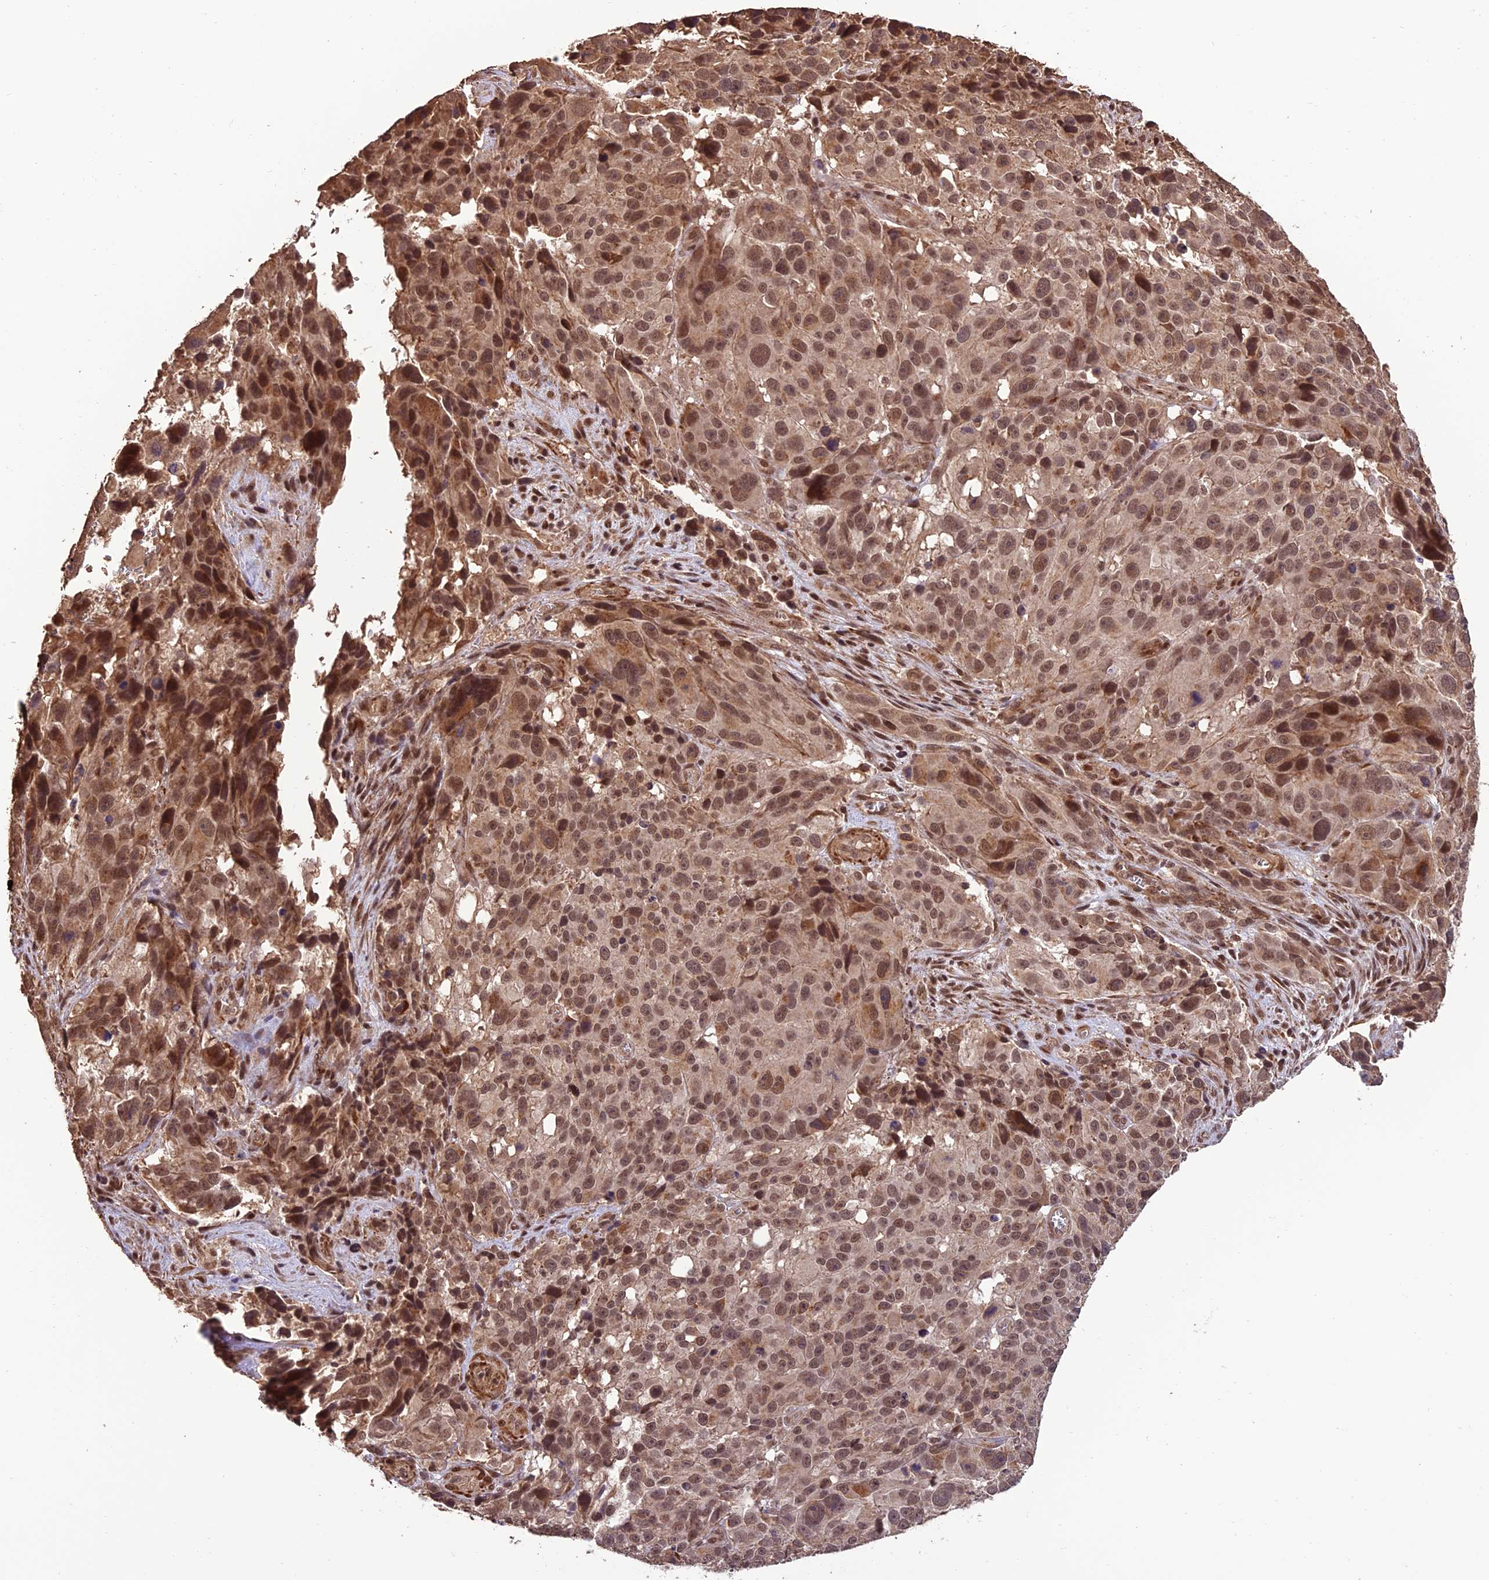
{"staining": {"intensity": "moderate", "quantity": ">75%", "location": "nuclear"}, "tissue": "melanoma", "cell_type": "Tumor cells", "image_type": "cancer", "snomed": [{"axis": "morphology", "description": "Malignant melanoma, NOS"}, {"axis": "topography", "description": "Skin"}], "caption": "Protein expression analysis of human melanoma reveals moderate nuclear positivity in about >75% of tumor cells.", "gene": "CABIN1", "patient": {"sex": "male", "age": 84}}